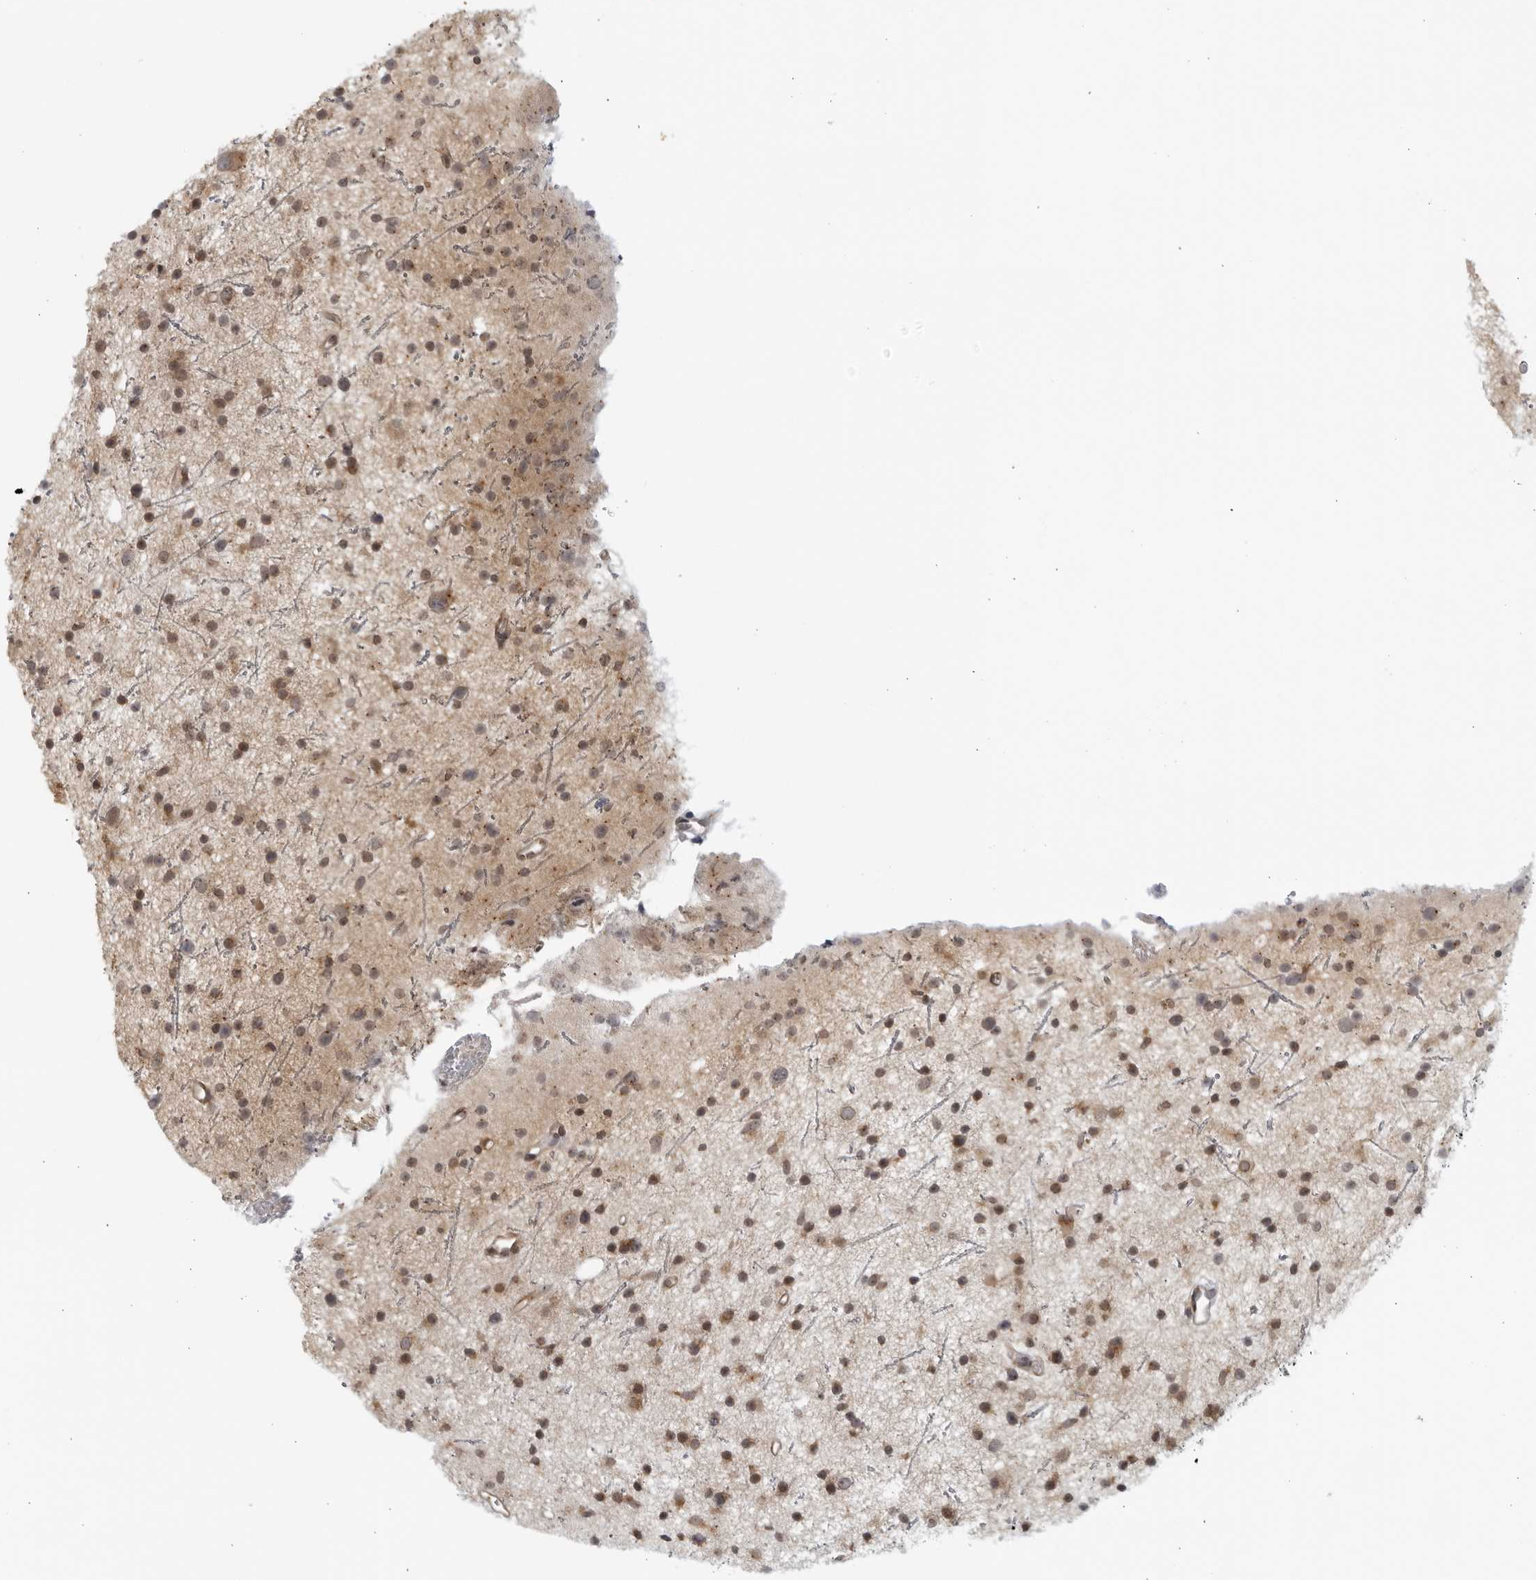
{"staining": {"intensity": "moderate", "quantity": ">75%", "location": "cytoplasmic/membranous,nuclear"}, "tissue": "glioma", "cell_type": "Tumor cells", "image_type": "cancer", "snomed": [{"axis": "morphology", "description": "Glioma, malignant, Low grade"}, {"axis": "topography", "description": "Cerebral cortex"}], "caption": "Immunohistochemical staining of malignant glioma (low-grade) demonstrates medium levels of moderate cytoplasmic/membranous and nuclear positivity in about >75% of tumor cells.", "gene": "RC3H1", "patient": {"sex": "female", "age": 39}}